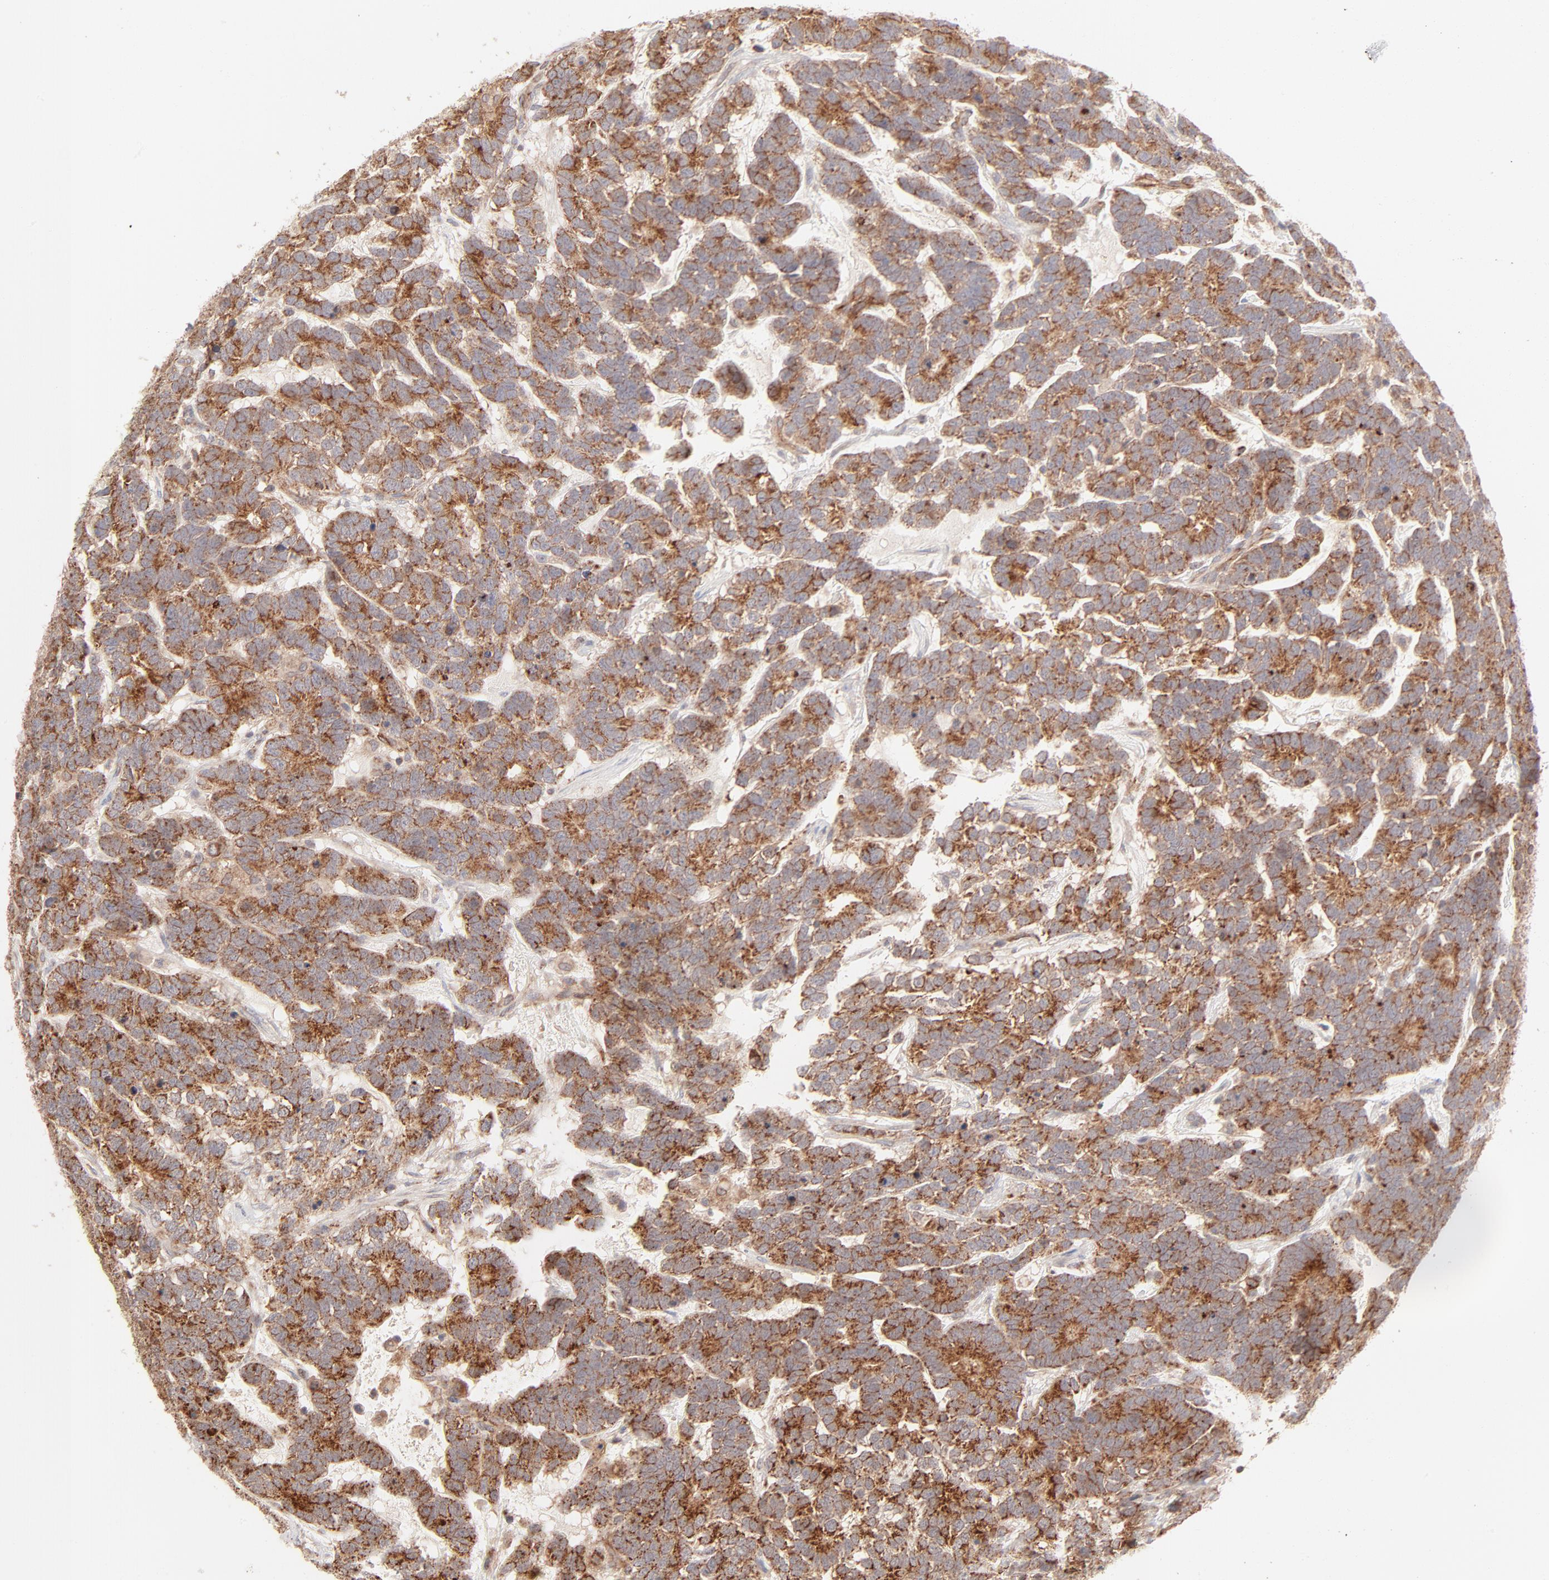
{"staining": {"intensity": "strong", "quantity": ">75%", "location": "cytoplasmic/membranous"}, "tissue": "testis cancer", "cell_type": "Tumor cells", "image_type": "cancer", "snomed": [{"axis": "morphology", "description": "Carcinoma, Embryonal, NOS"}, {"axis": "topography", "description": "Testis"}], "caption": "Approximately >75% of tumor cells in human testis cancer (embryonal carcinoma) reveal strong cytoplasmic/membranous protein expression as visualized by brown immunohistochemical staining.", "gene": "CSPG4", "patient": {"sex": "male", "age": 26}}